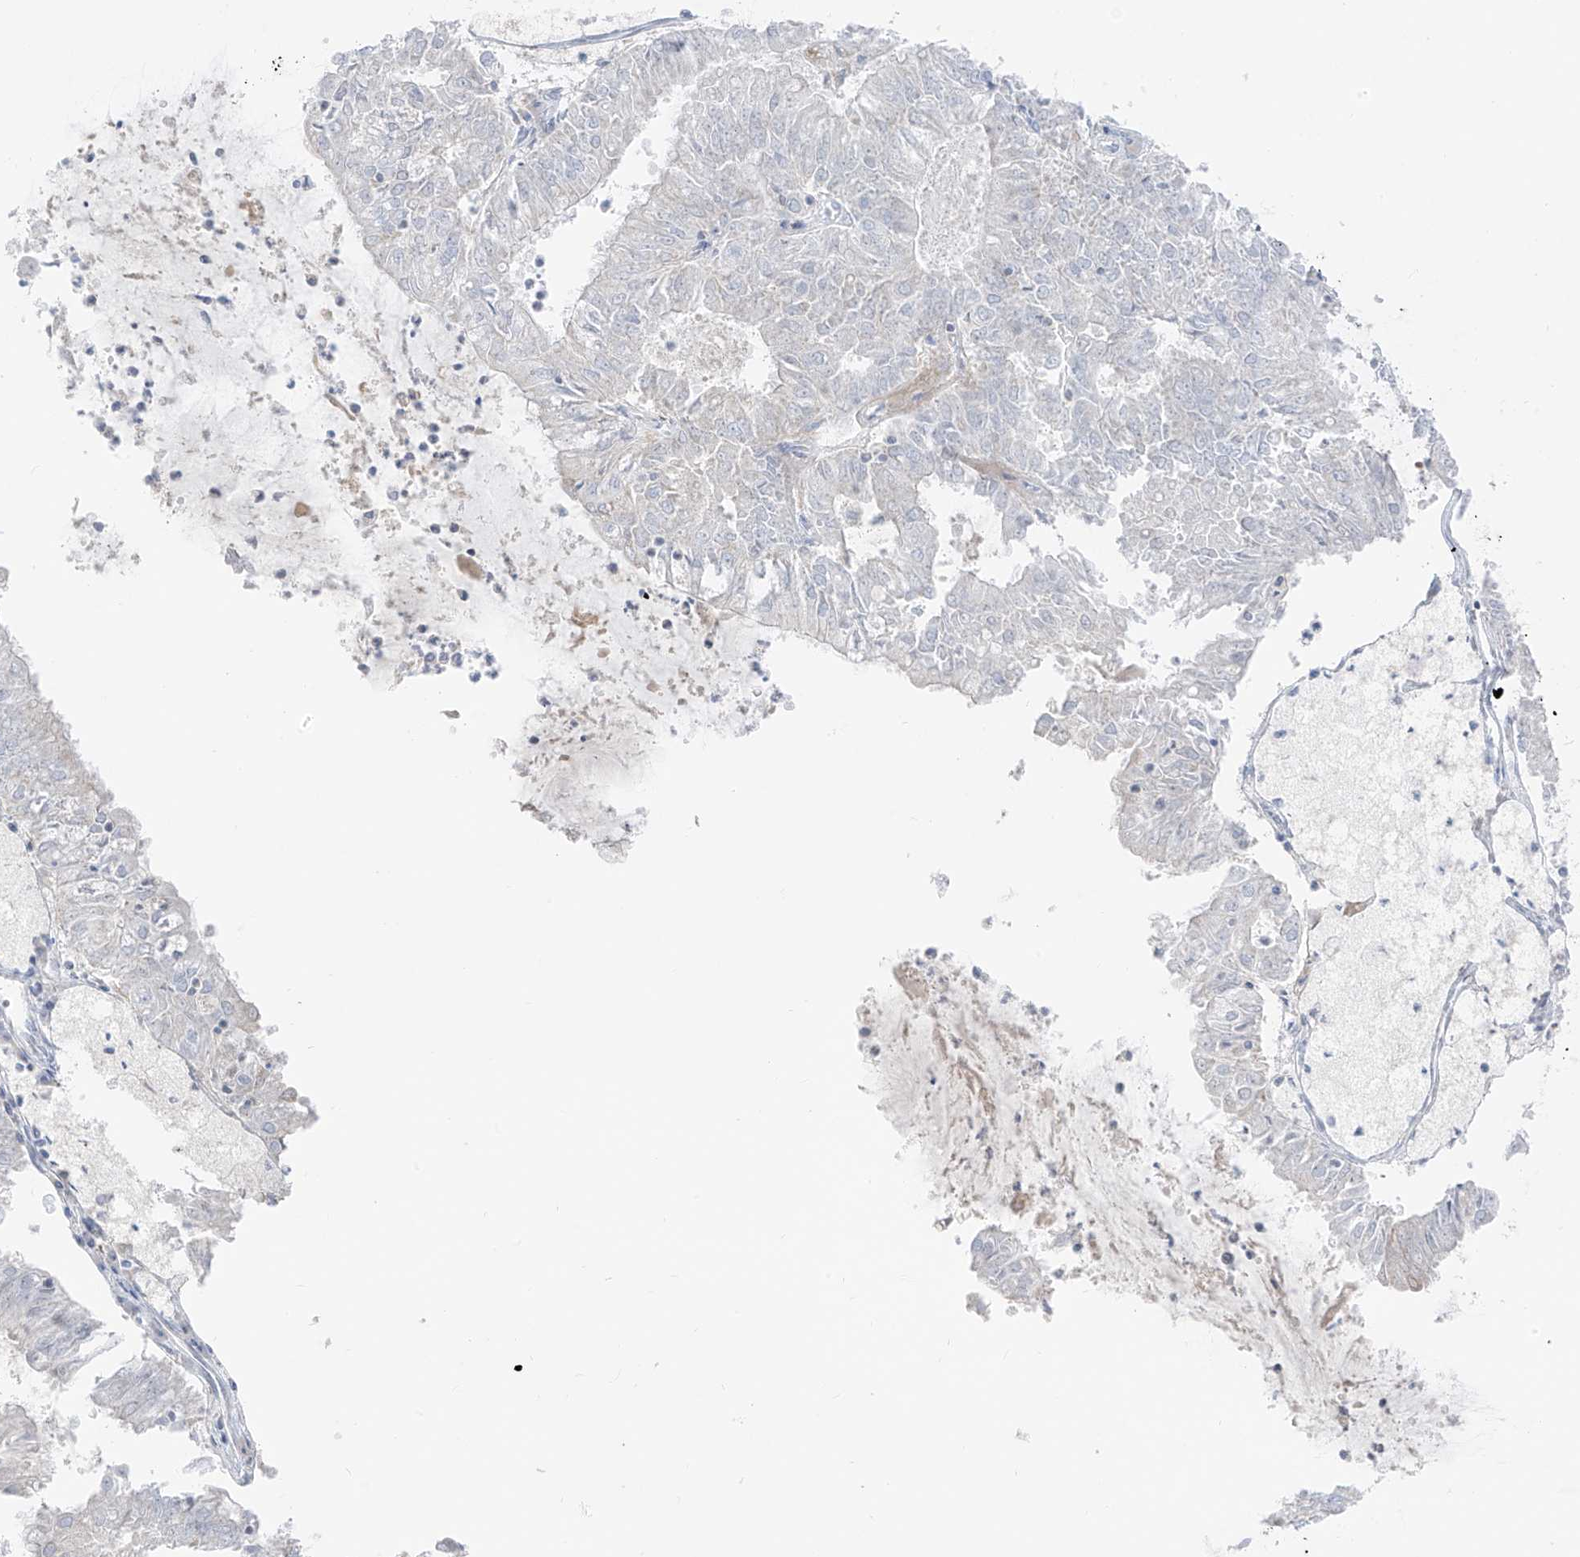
{"staining": {"intensity": "negative", "quantity": "none", "location": "none"}, "tissue": "endometrial cancer", "cell_type": "Tumor cells", "image_type": "cancer", "snomed": [{"axis": "morphology", "description": "Adenocarcinoma, NOS"}, {"axis": "topography", "description": "Endometrium"}], "caption": "Immunohistochemistry (IHC) of human endometrial adenocarcinoma shows no staining in tumor cells.", "gene": "ETHE1", "patient": {"sex": "female", "age": 57}}